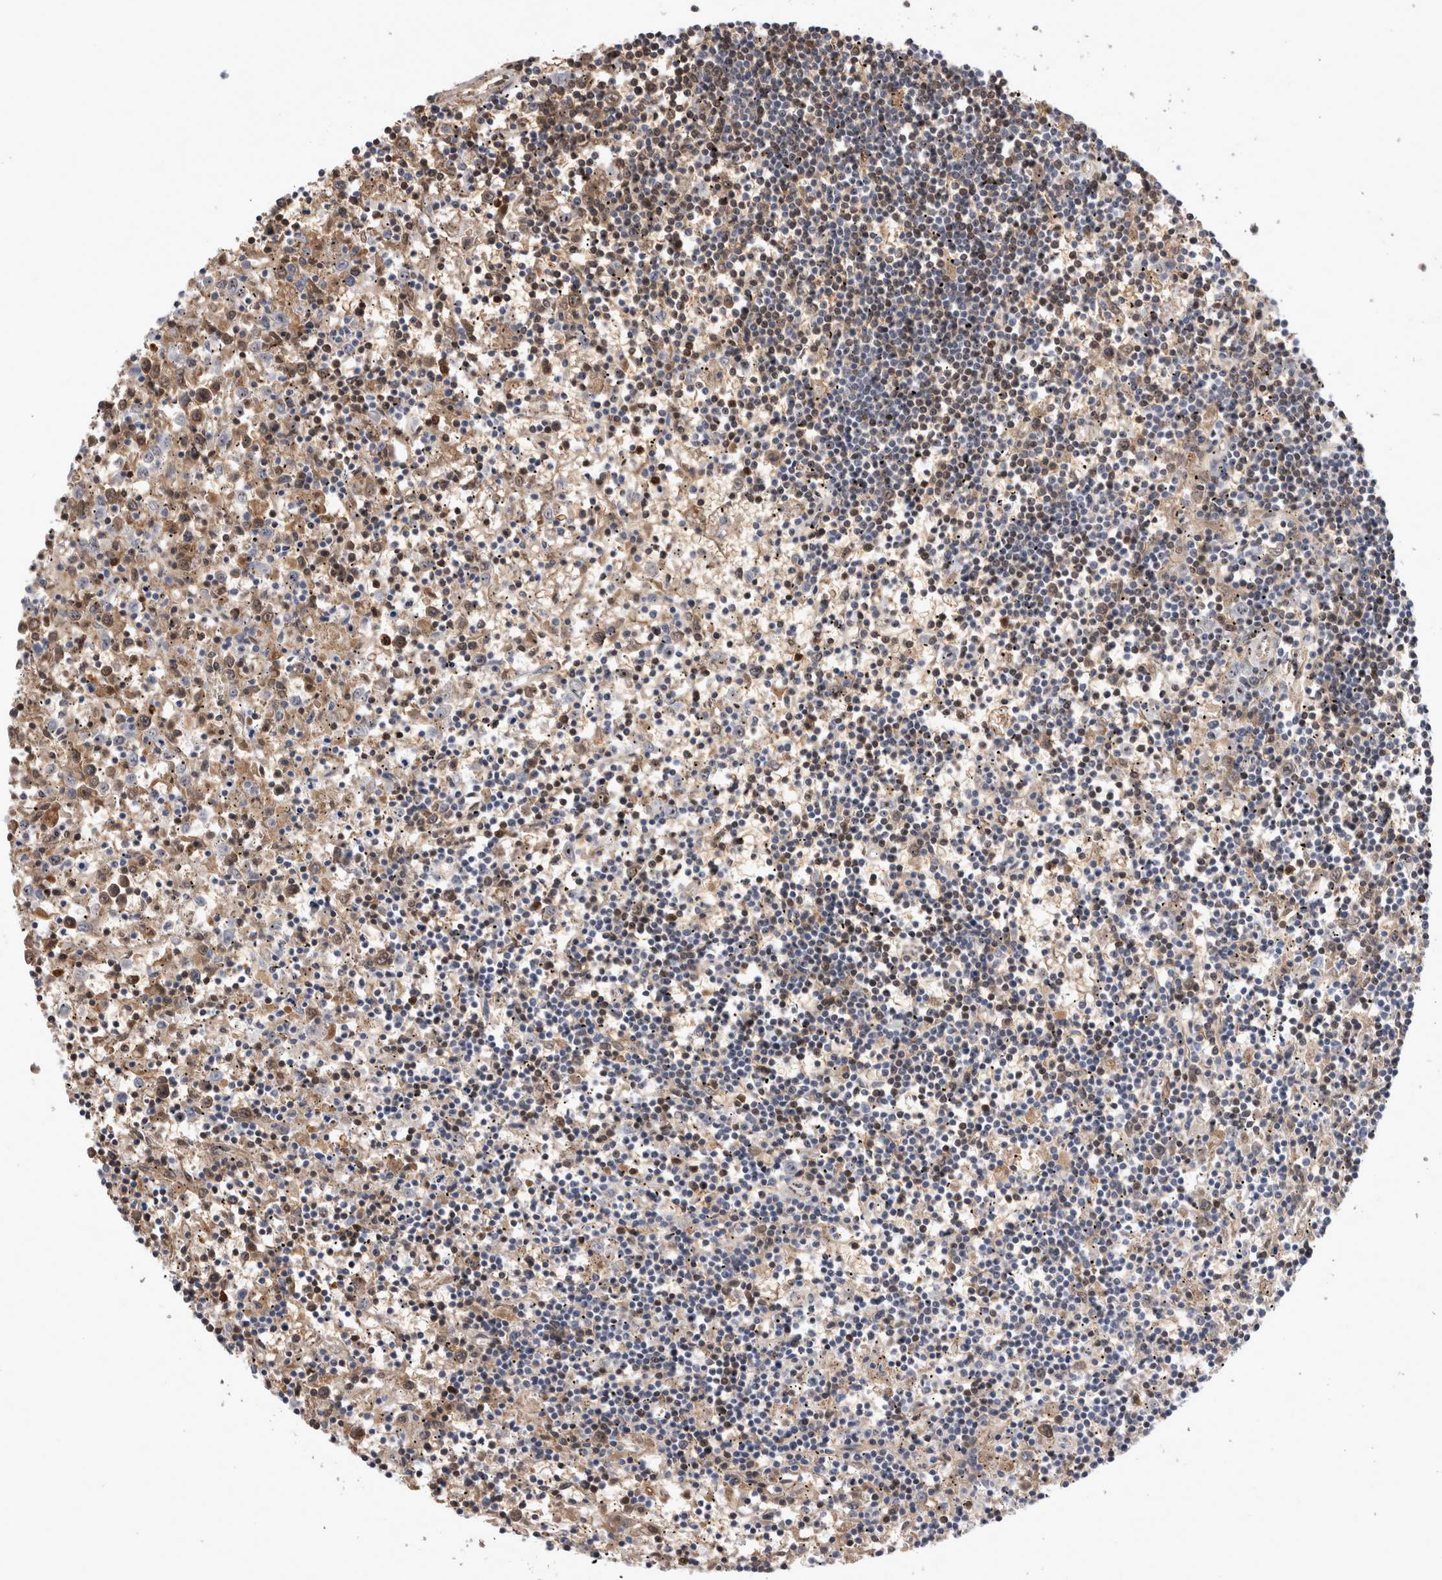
{"staining": {"intensity": "moderate", "quantity": "<25%", "location": "cytoplasmic/membranous"}, "tissue": "lymphoma", "cell_type": "Tumor cells", "image_type": "cancer", "snomed": [{"axis": "morphology", "description": "Malignant lymphoma, non-Hodgkin's type, Low grade"}, {"axis": "topography", "description": "Spleen"}], "caption": "Brown immunohistochemical staining in human lymphoma shows moderate cytoplasmic/membranous positivity in approximately <25% of tumor cells.", "gene": "IFI44", "patient": {"sex": "male", "age": 76}}